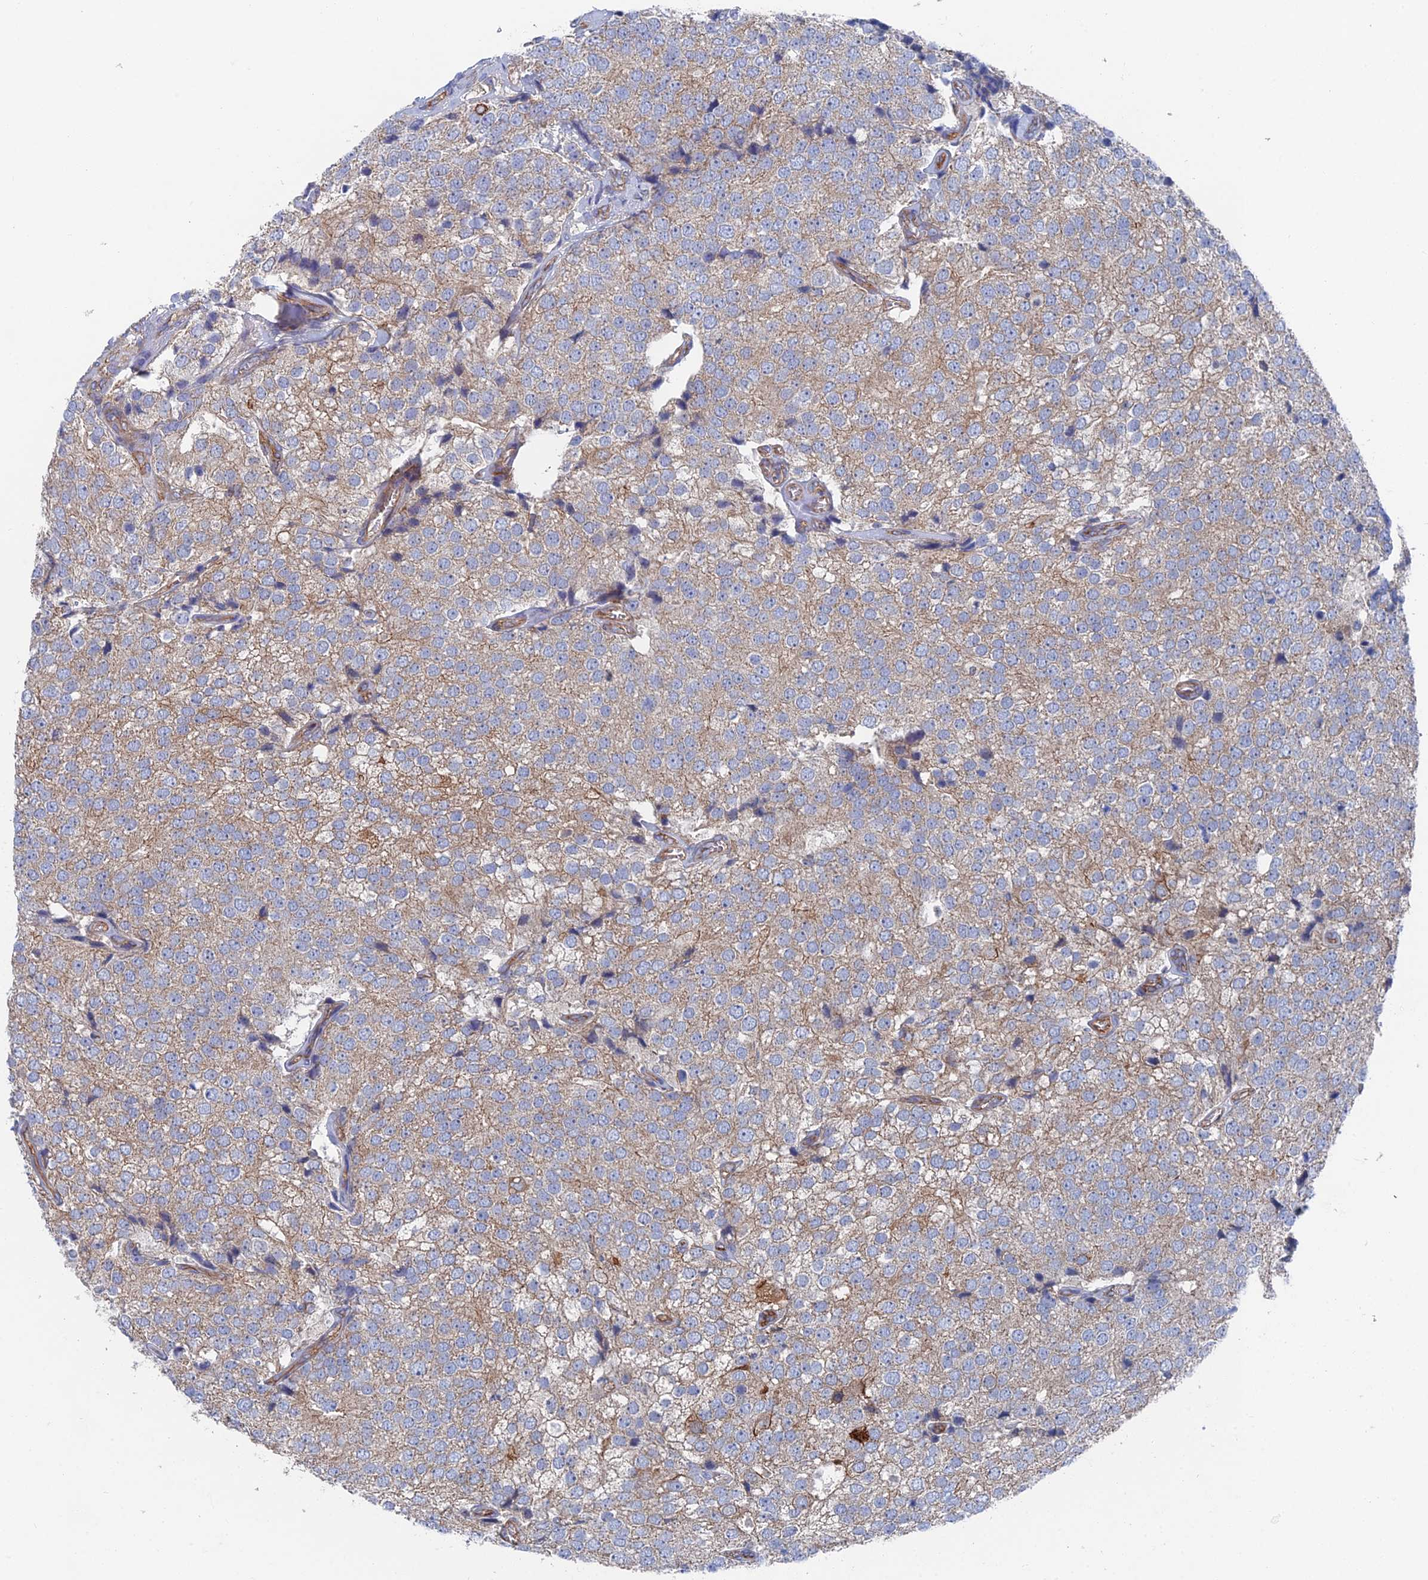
{"staining": {"intensity": "weak", "quantity": ">75%", "location": "cytoplasmic/membranous"}, "tissue": "prostate cancer", "cell_type": "Tumor cells", "image_type": "cancer", "snomed": [{"axis": "morphology", "description": "Adenocarcinoma, High grade"}, {"axis": "topography", "description": "Prostate"}], "caption": "Immunohistochemical staining of human adenocarcinoma (high-grade) (prostate) exhibits low levels of weak cytoplasmic/membranous positivity in approximately >75% of tumor cells.", "gene": "SNX11", "patient": {"sex": "male", "age": 49}}